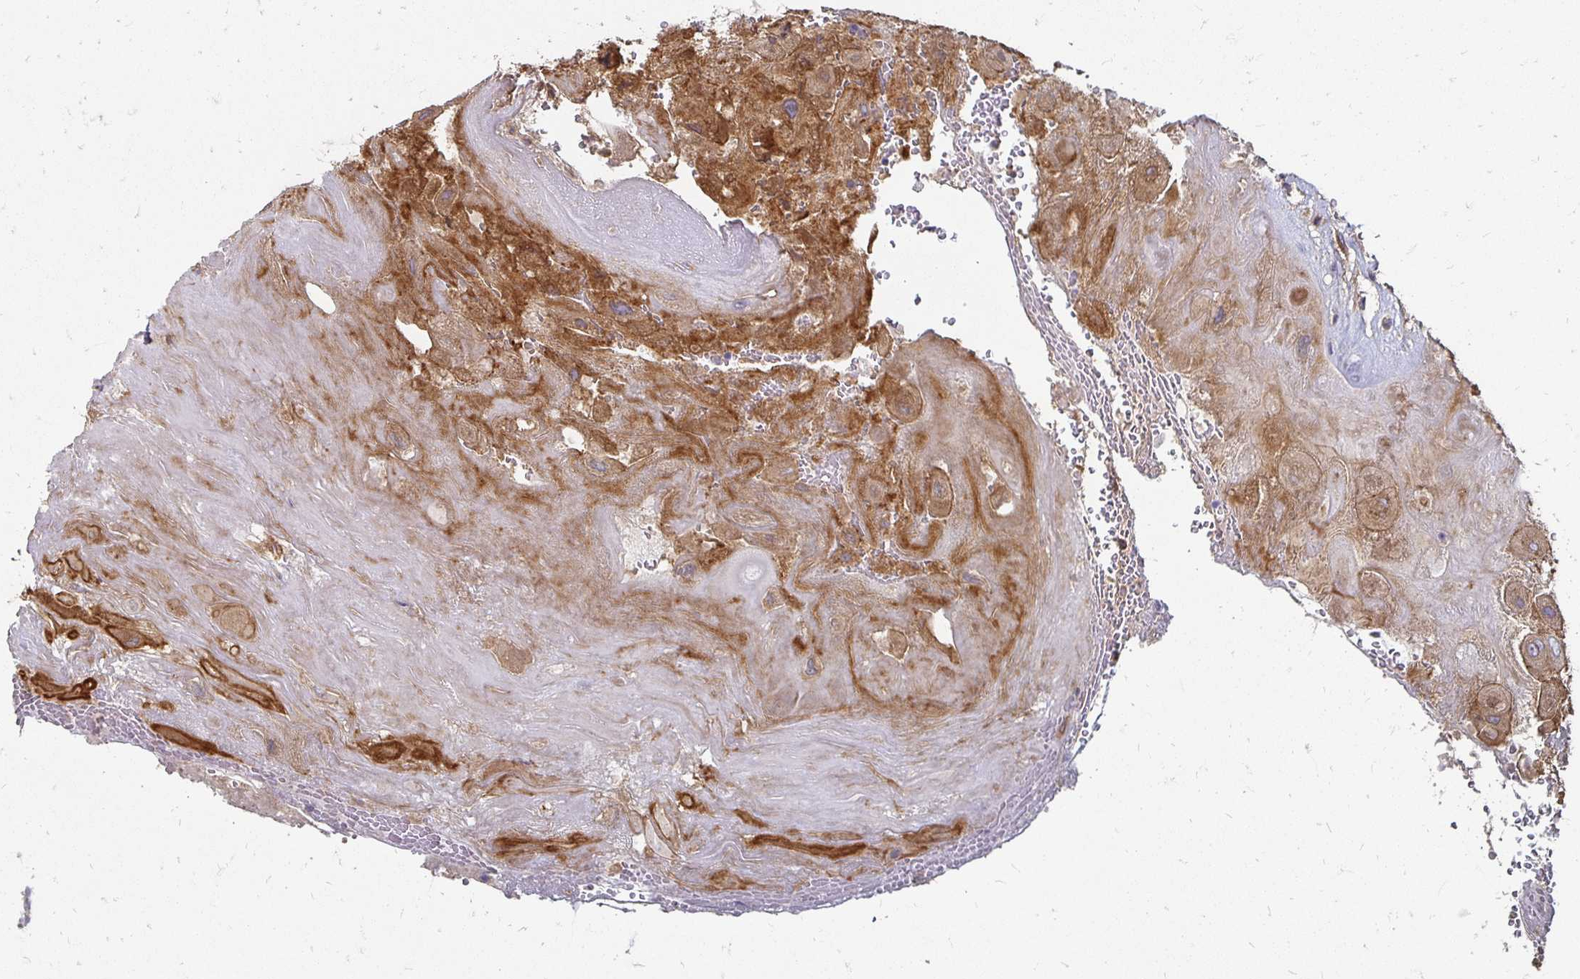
{"staining": {"intensity": "weak", "quantity": ">75%", "location": "cytoplasmic/membranous"}, "tissue": "placenta", "cell_type": "Decidual cells", "image_type": "normal", "snomed": [{"axis": "morphology", "description": "Normal tissue, NOS"}, {"axis": "topography", "description": "Placenta"}], "caption": "A high-resolution photomicrograph shows immunohistochemistry (IHC) staining of unremarkable placenta, which displays weak cytoplasmic/membranous staining in about >75% of decidual cells.", "gene": "NCSTN", "patient": {"sex": "female", "age": 32}}